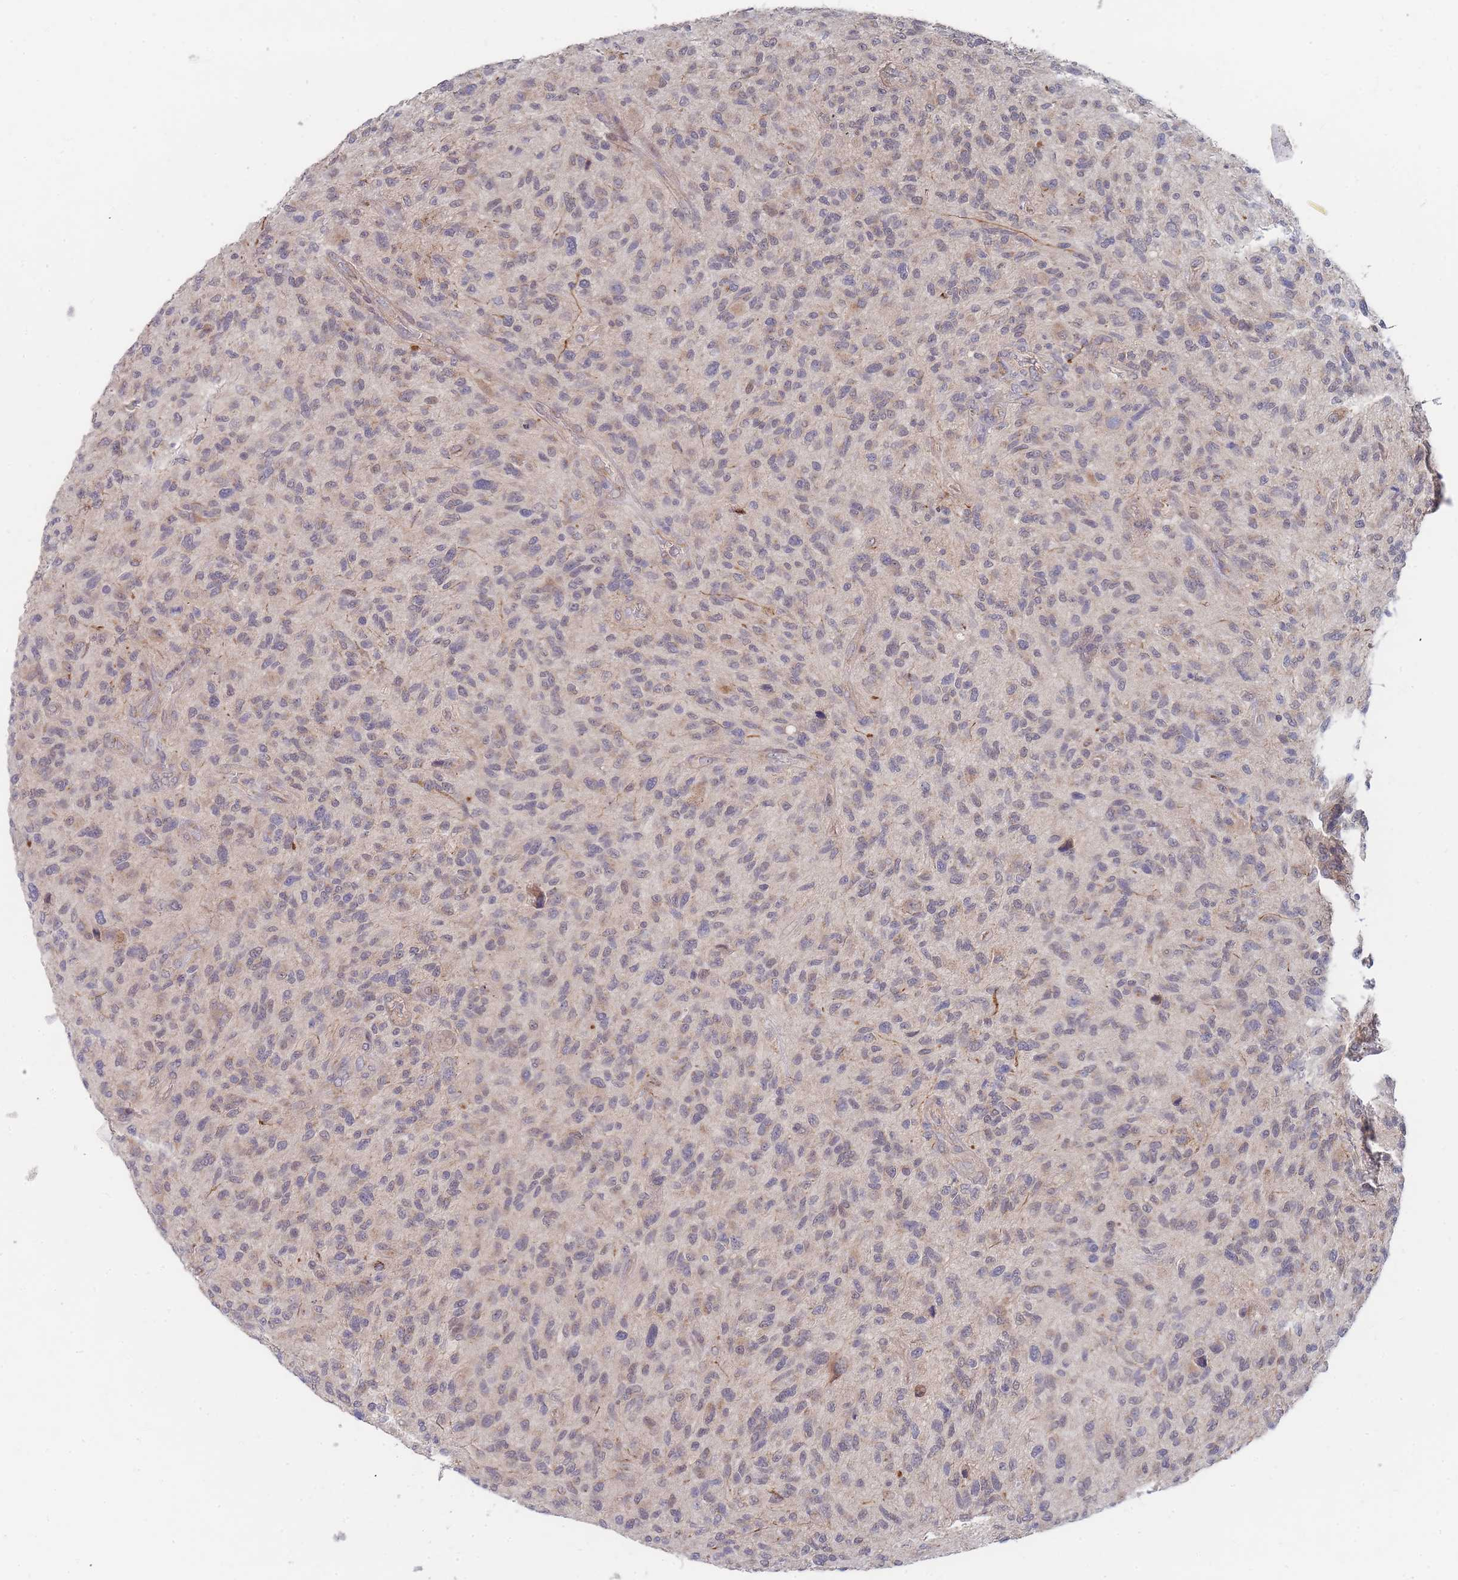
{"staining": {"intensity": "weak", "quantity": "25%-75%", "location": "cytoplasmic/membranous"}, "tissue": "glioma", "cell_type": "Tumor cells", "image_type": "cancer", "snomed": [{"axis": "morphology", "description": "Glioma, malignant, High grade"}, {"axis": "topography", "description": "Brain"}], "caption": "An IHC photomicrograph of tumor tissue is shown. Protein staining in brown shows weak cytoplasmic/membranous positivity in malignant glioma (high-grade) within tumor cells.", "gene": "SLC35F5", "patient": {"sex": "male", "age": 47}}